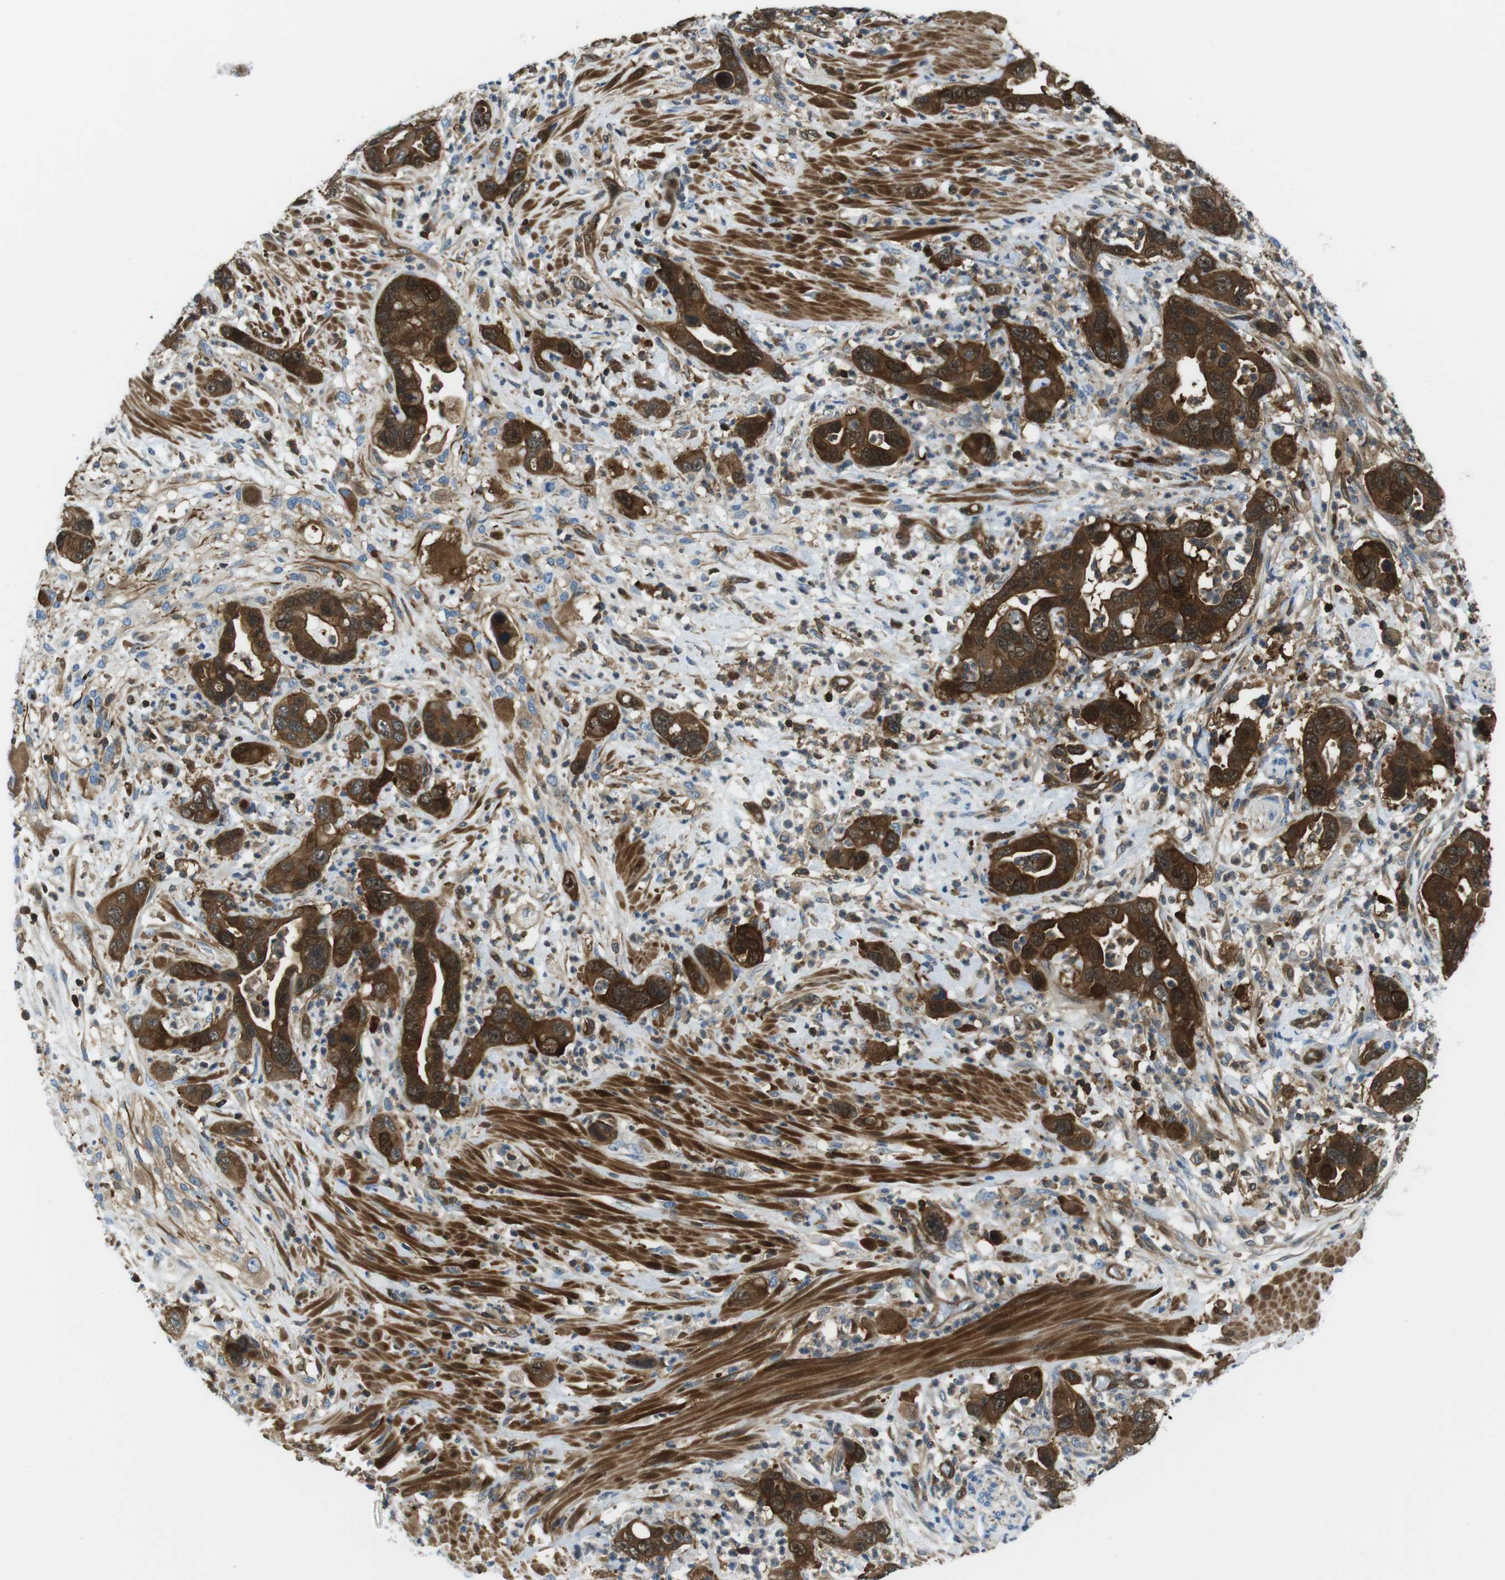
{"staining": {"intensity": "strong", "quantity": ">75%", "location": "cytoplasmic/membranous,nuclear"}, "tissue": "pancreatic cancer", "cell_type": "Tumor cells", "image_type": "cancer", "snomed": [{"axis": "morphology", "description": "Adenocarcinoma, NOS"}, {"axis": "topography", "description": "Pancreas"}], "caption": "The histopathology image exhibits staining of pancreatic cancer, revealing strong cytoplasmic/membranous and nuclear protein staining (brown color) within tumor cells. Using DAB (3,3'-diaminobenzidine) (brown) and hematoxylin (blue) stains, captured at high magnification using brightfield microscopy.", "gene": "TES", "patient": {"sex": "female", "age": 71}}